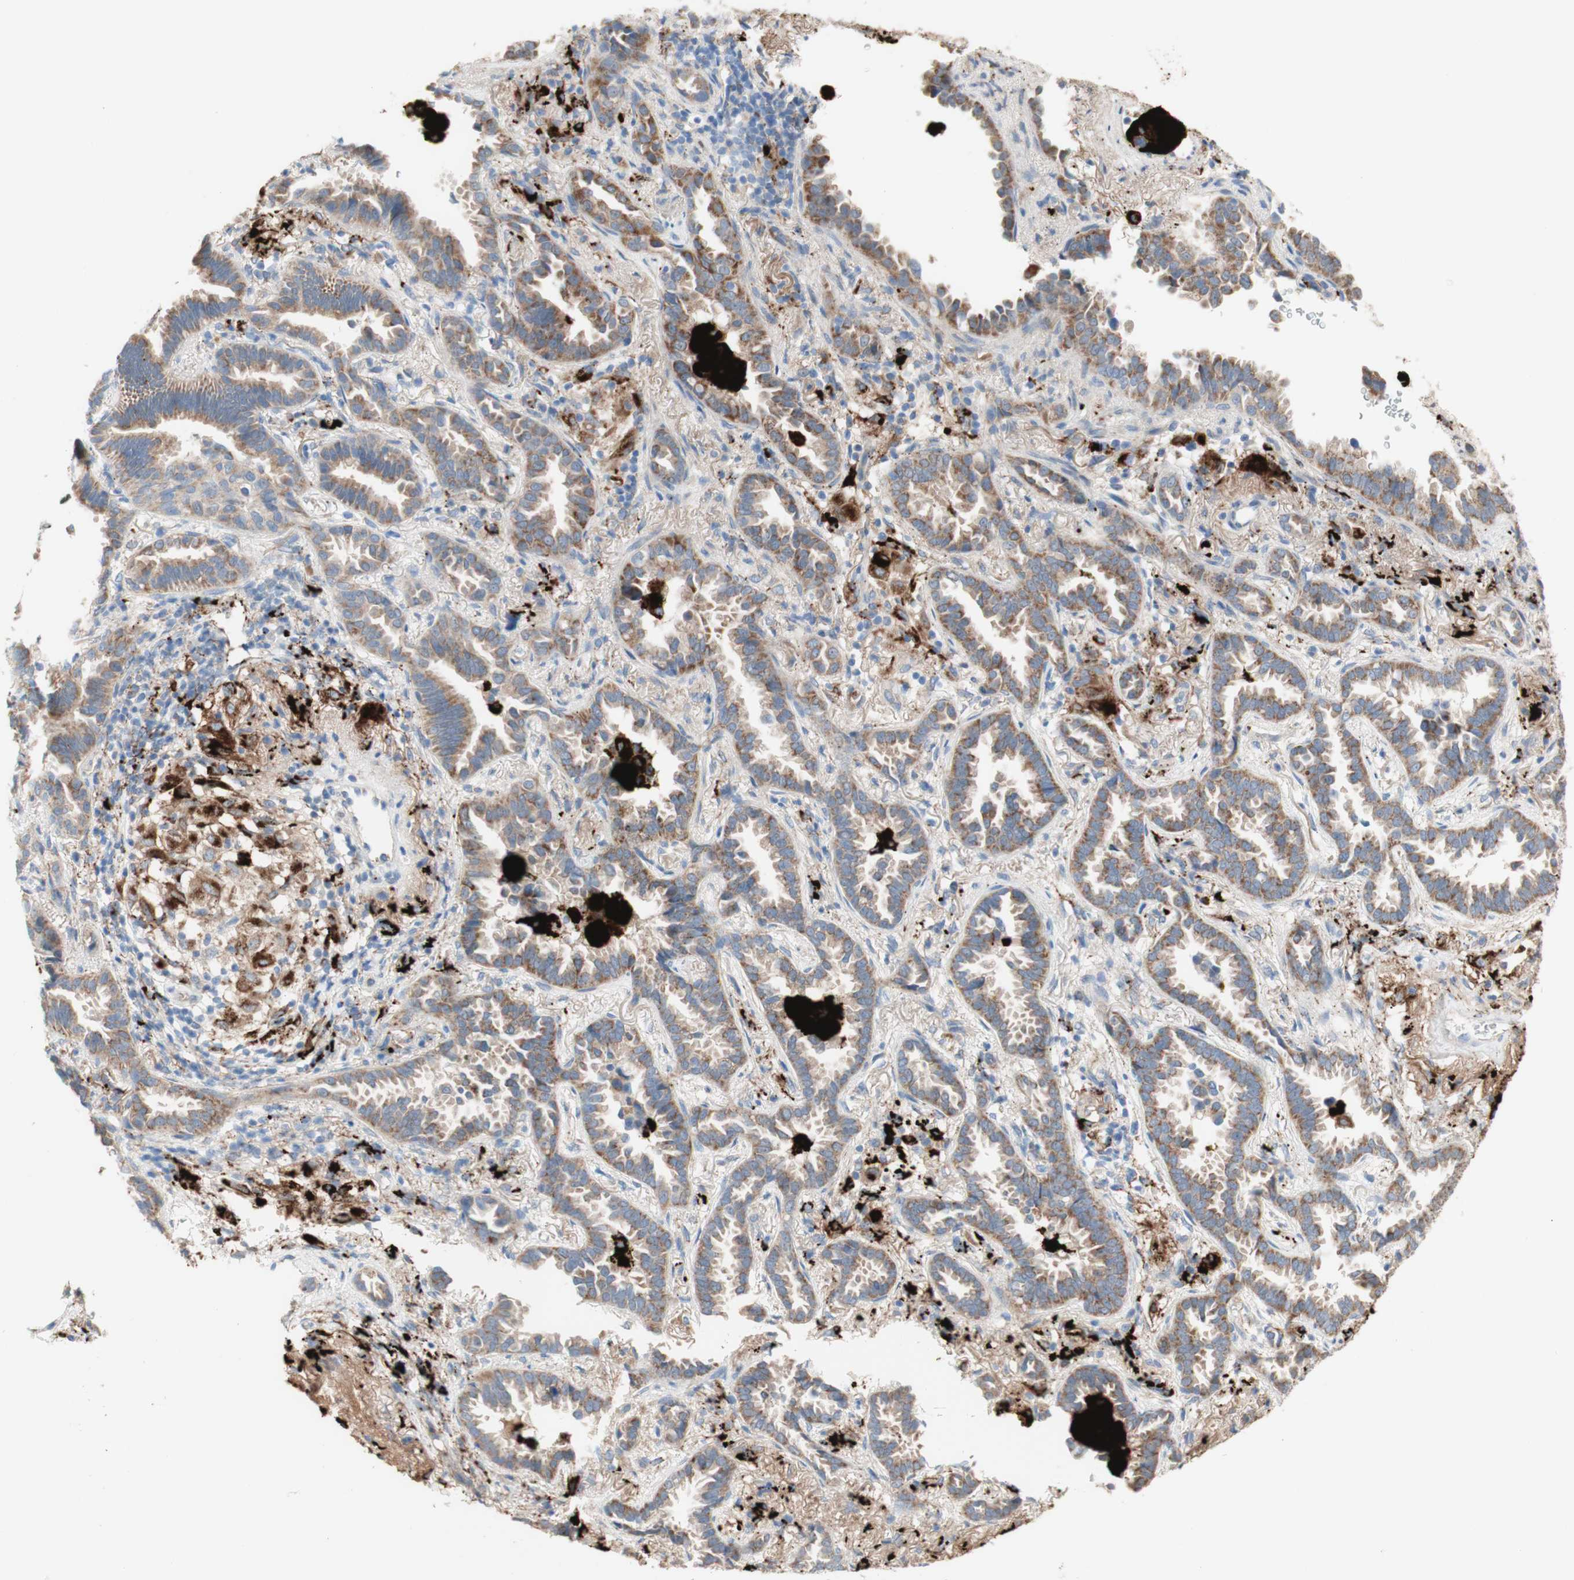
{"staining": {"intensity": "moderate", "quantity": ">75%", "location": "cytoplasmic/membranous"}, "tissue": "lung cancer", "cell_type": "Tumor cells", "image_type": "cancer", "snomed": [{"axis": "morphology", "description": "Normal tissue, NOS"}, {"axis": "morphology", "description": "Adenocarcinoma, NOS"}, {"axis": "topography", "description": "Lung"}], "caption": "An image of human adenocarcinoma (lung) stained for a protein displays moderate cytoplasmic/membranous brown staining in tumor cells.", "gene": "URB2", "patient": {"sex": "male", "age": 59}}